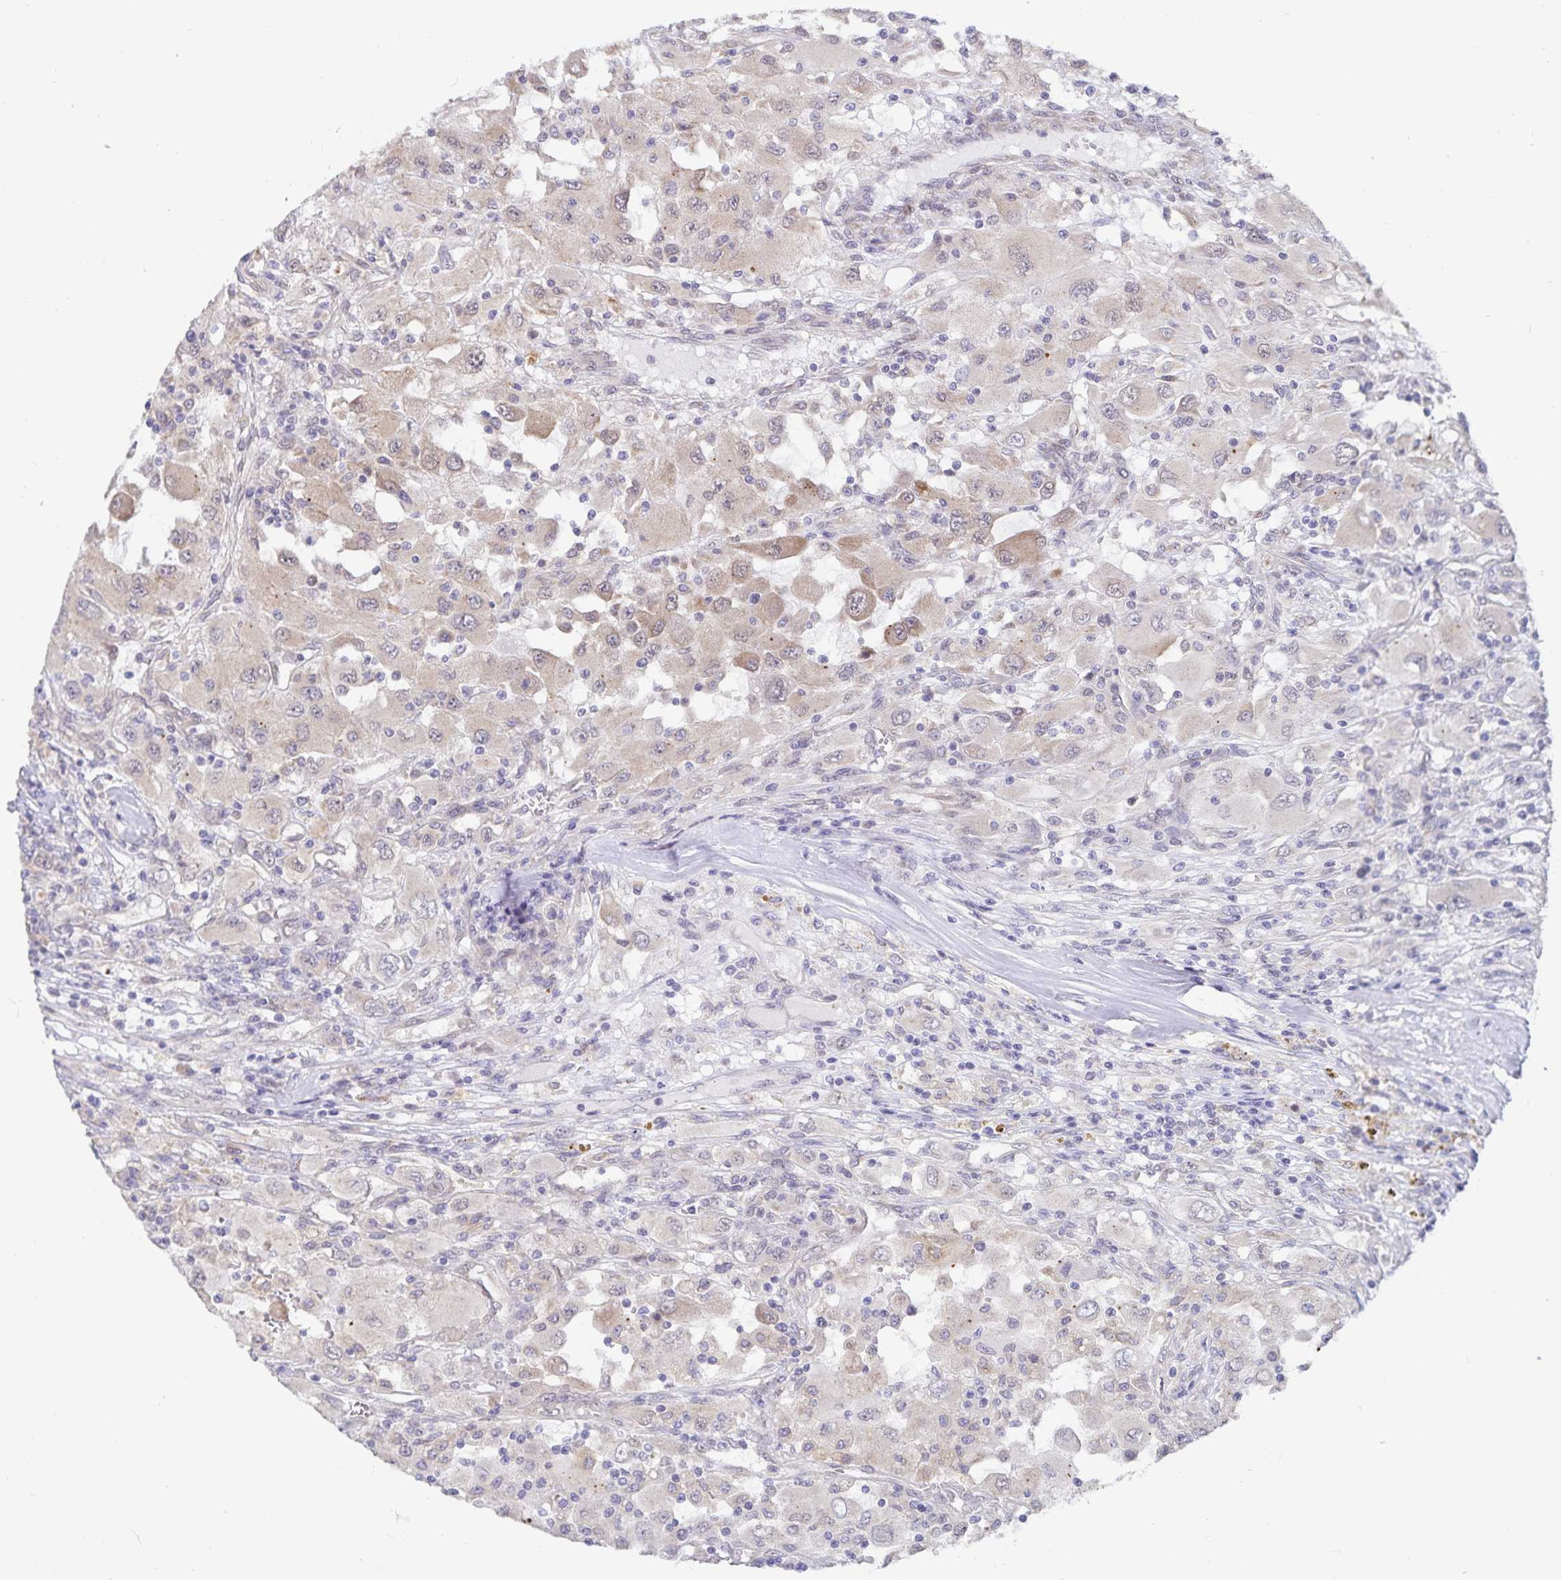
{"staining": {"intensity": "weak", "quantity": "<25%", "location": "cytoplasmic/membranous"}, "tissue": "renal cancer", "cell_type": "Tumor cells", "image_type": "cancer", "snomed": [{"axis": "morphology", "description": "Adenocarcinoma, NOS"}, {"axis": "topography", "description": "Kidney"}], "caption": "The micrograph shows no significant staining in tumor cells of renal cancer (adenocarcinoma). (DAB (3,3'-diaminobenzidine) immunohistochemistry with hematoxylin counter stain).", "gene": "ATP2A2", "patient": {"sex": "female", "age": 67}}